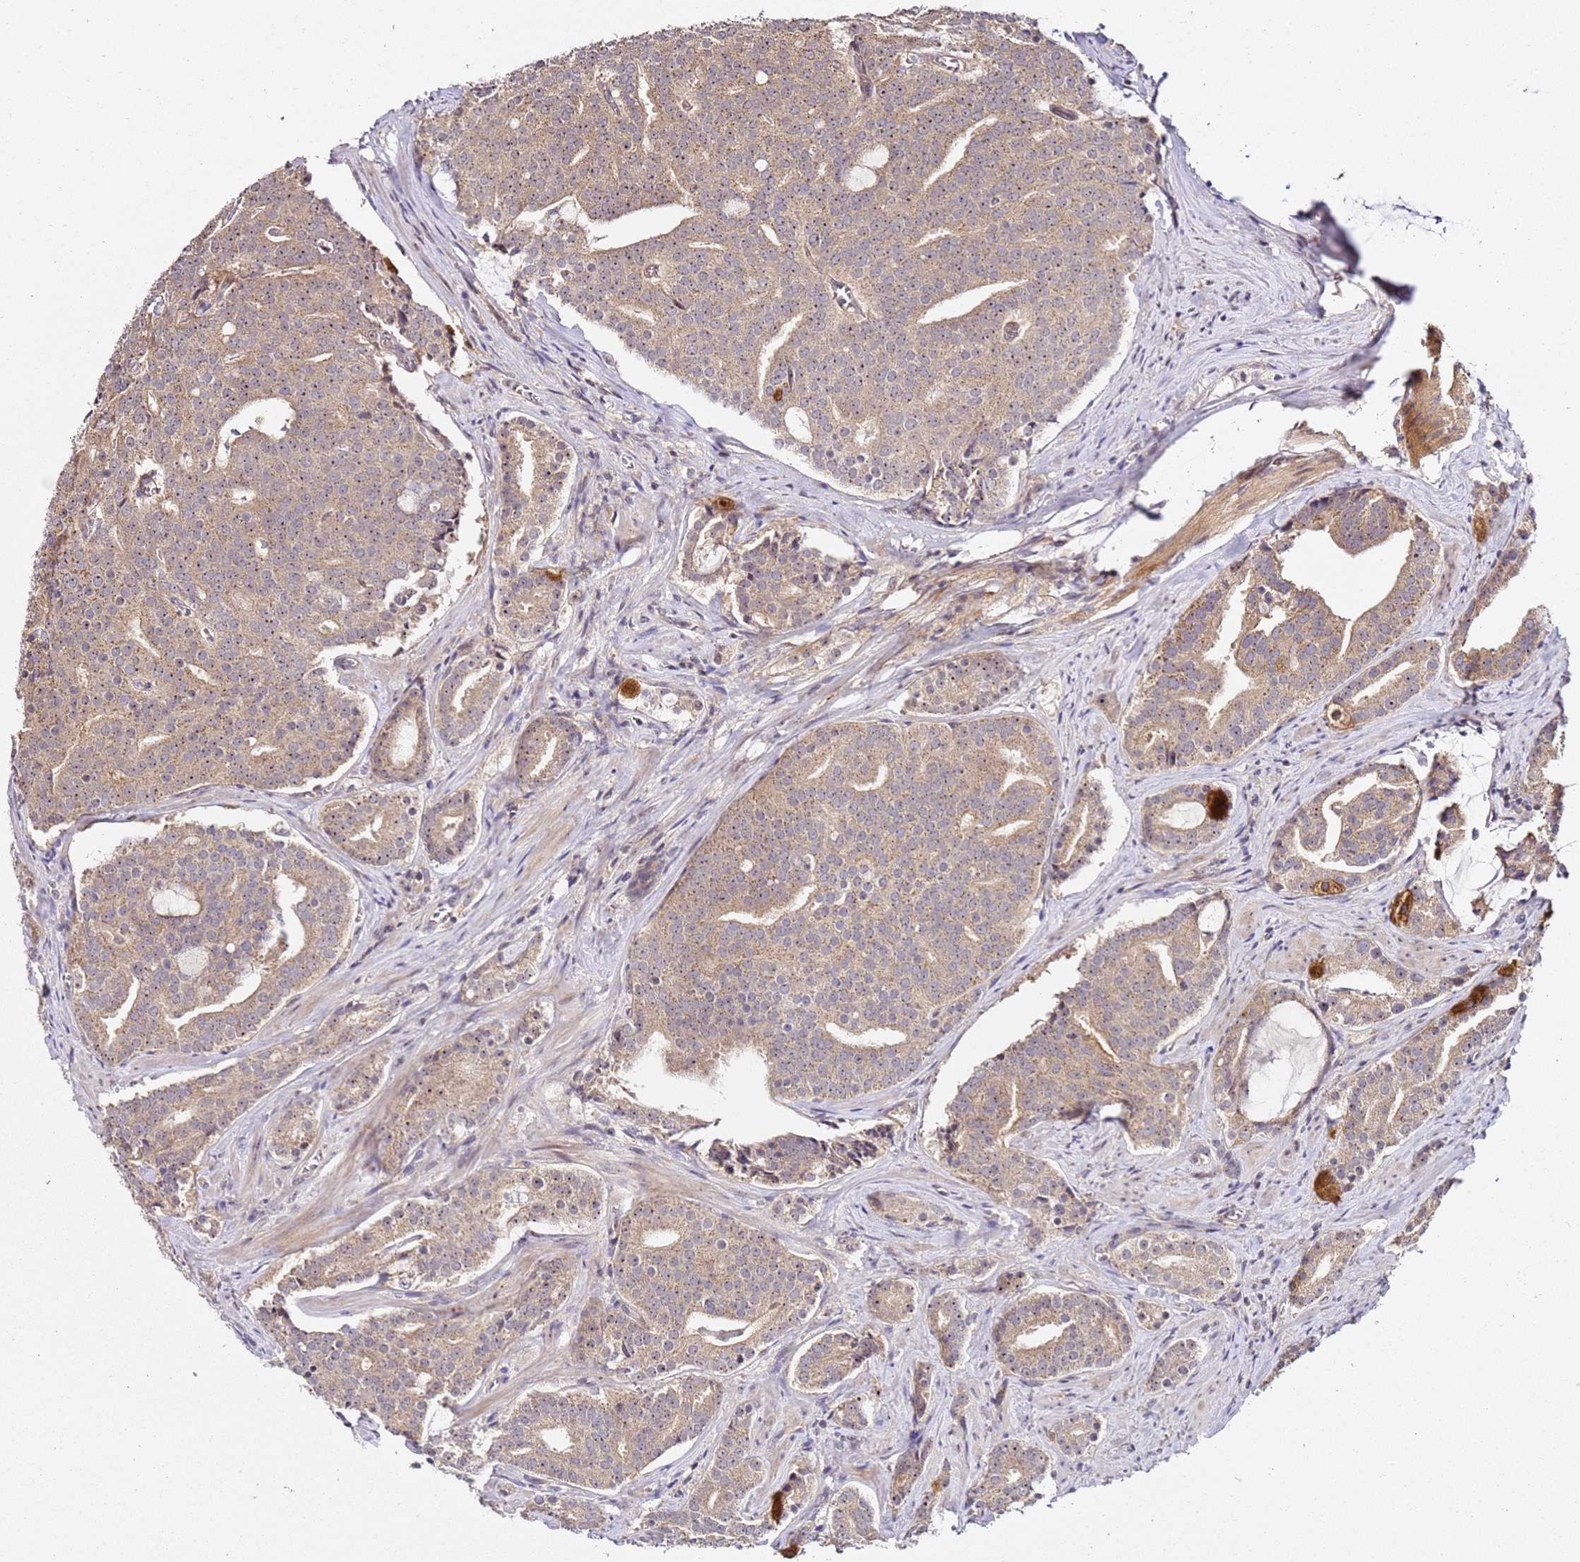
{"staining": {"intensity": "moderate", "quantity": ">75%", "location": "cytoplasmic/membranous,nuclear"}, "tissue": "prostate cancer", "cell_type": "Tumor cells", "image_type": "cancer", "snomed": [{"axis": "morphology", "description": "Adenocarcinoma, High grade"}, {"axis": "topography", "description": "Prostate"}], "caption": "A micrograph of human prostate cancer (adenocarcinoma (high-grade)) stained for a protein displays moderate cytoplasmic/membranous and nuclear brown staining in tumor cells. Nuclei are stained in blue.", "gene": "DDX27", "patient": {"sex": "male", "age": 55}}